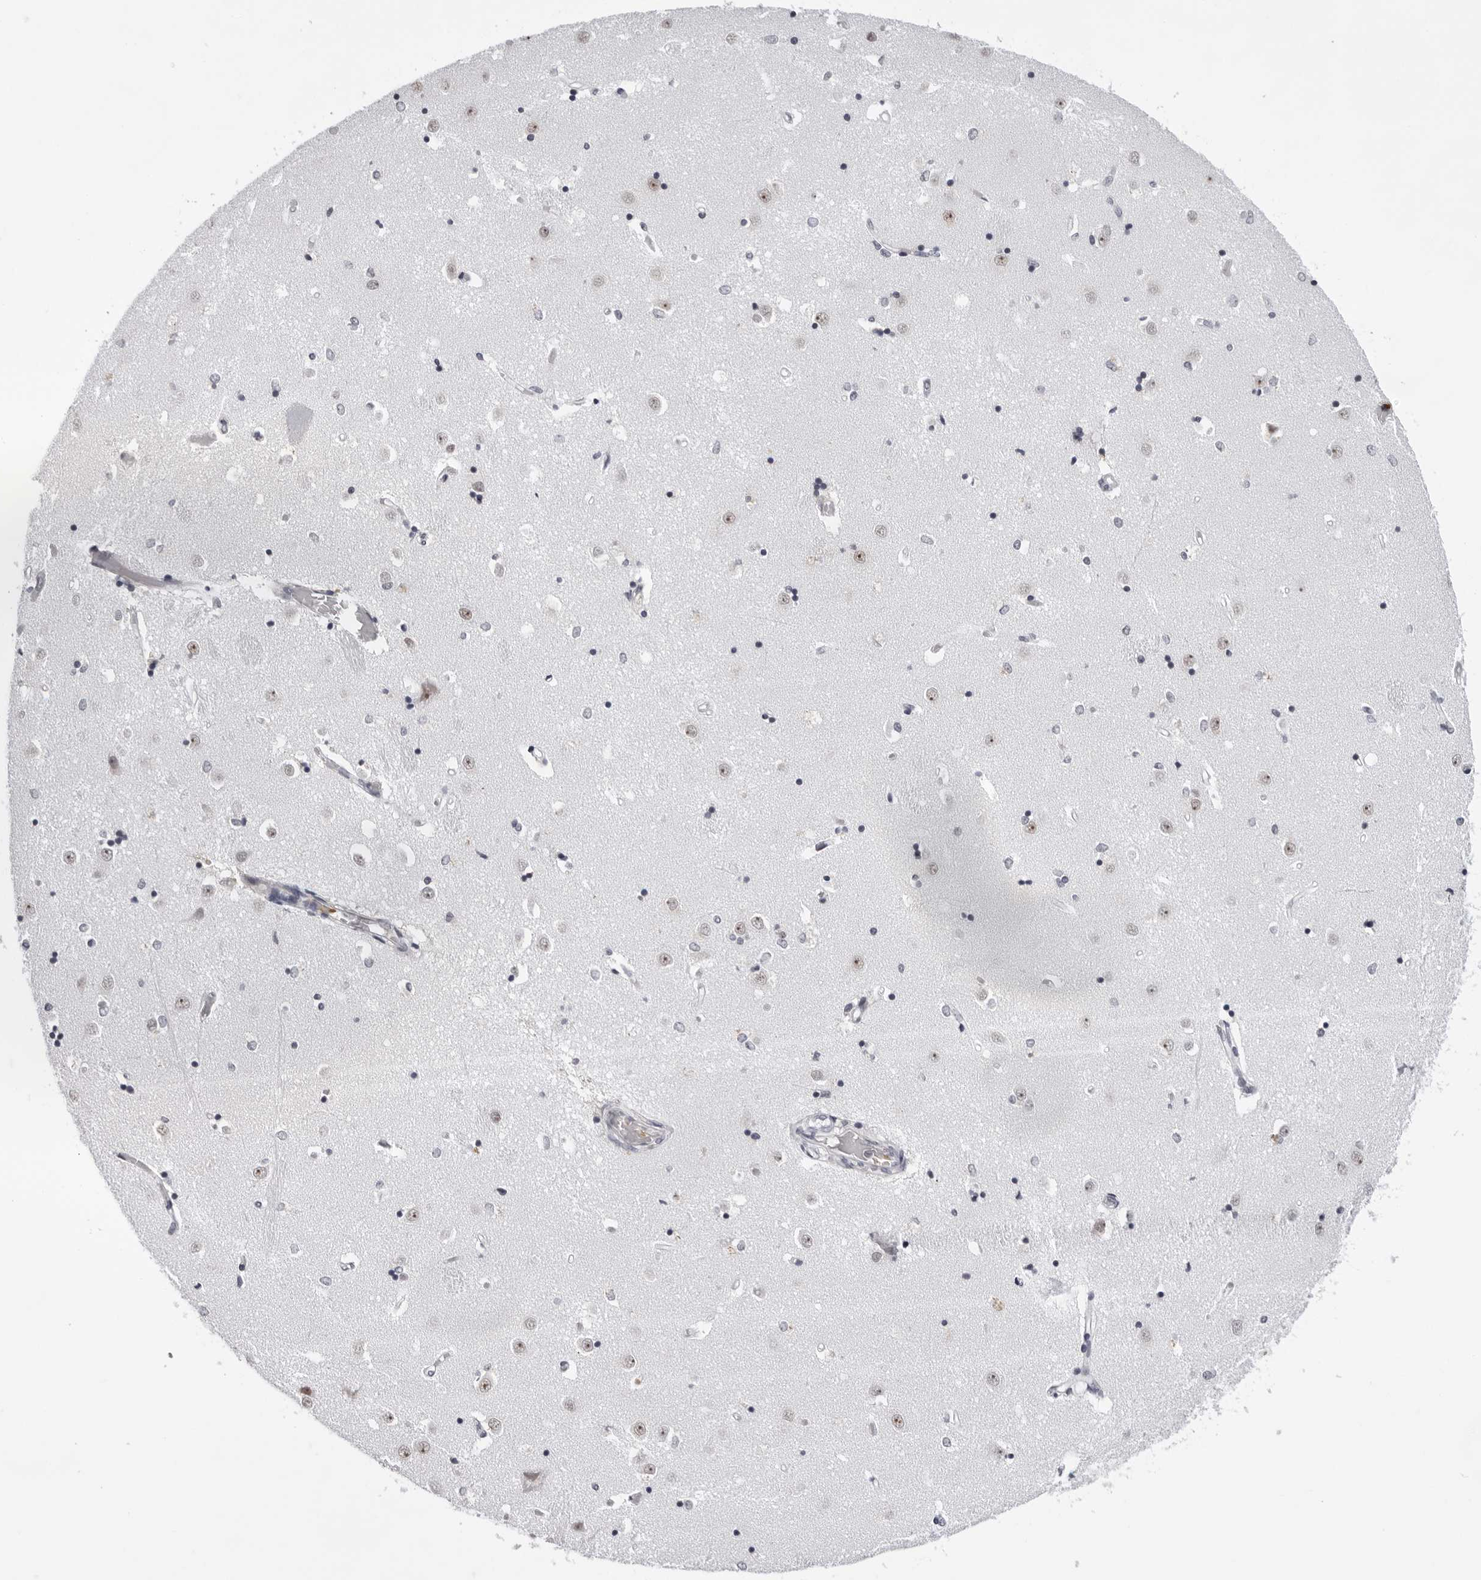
{"staining": {"intensity": "weak", "quantity": "<25%", "location": "nuclear"}, "tissue": "caudate", "cell_type": "Glial cells", "image_type": "normal", "snomed": [{"axis": "morphology", "description": "Normal tissue, NOS"}, {"axis": "topography", "description": "Lateral ventricle wall"}], "caption": "Human caudate stained for a protein using IHC displays no positivity in glial cells.", "gene": "USP1", "patient": {"sex": "male", "age": 45}}